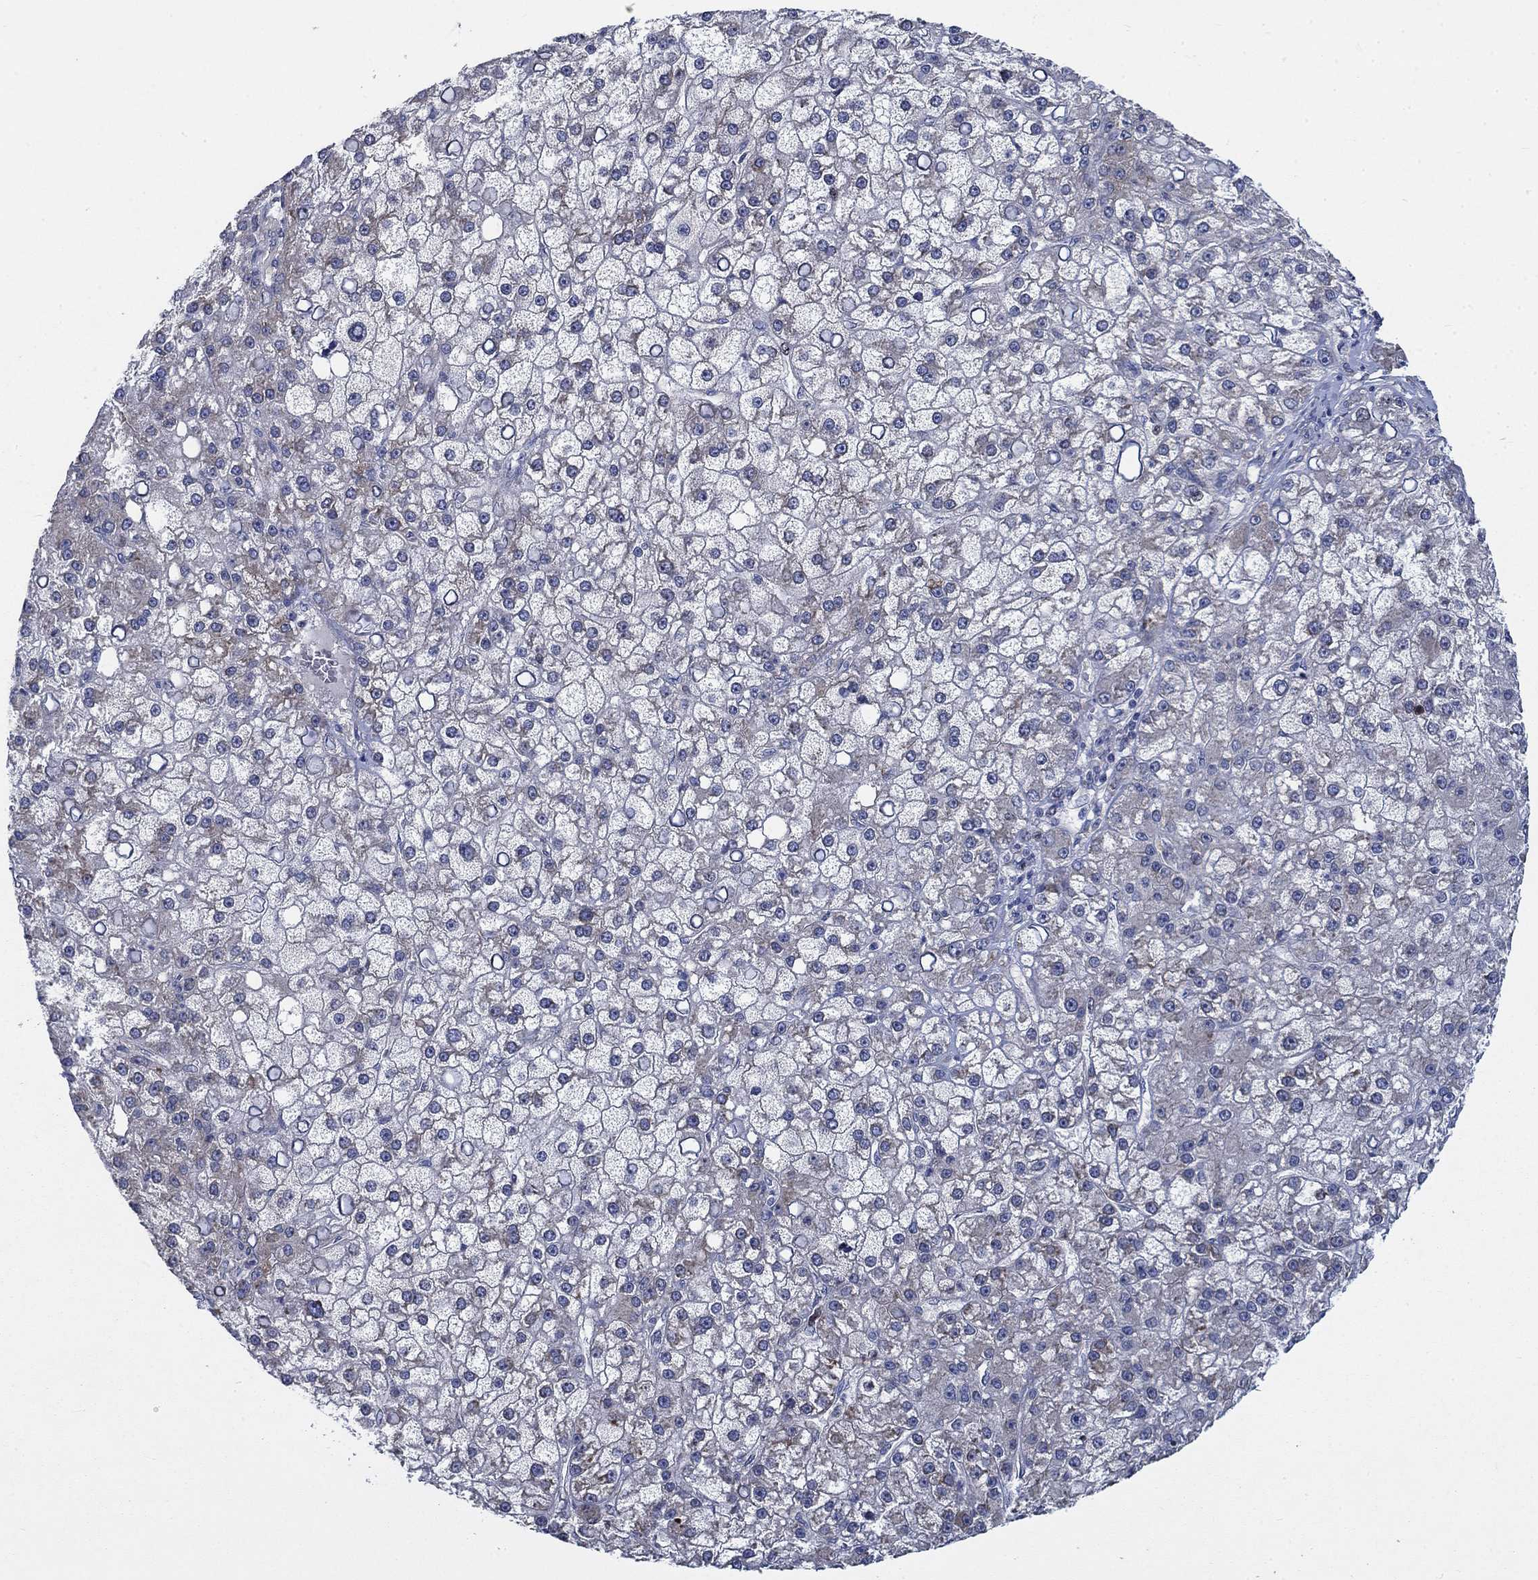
{"staining": {"intensity": "weak", "quantity": "<25%", "location": "cytoplasmic/membranous"}, "tissue": "liver cancer", "cell_type": "Tumor cells", "image_type": "cancer", "snomed": [{"axis": "morphology", "description": "Carcinoma, Hepatocellular, NOS"}, {"axis": "topography", "description": "Liver"}], "caption": "High magnification brightfield microscopy of liver cancer stained with DAB (brown) and counterstained with hematoxylin (blue): tumor cells show no significant staining.", "gene": "MMP24", "patient": {"sex": "male", "age": 67}}